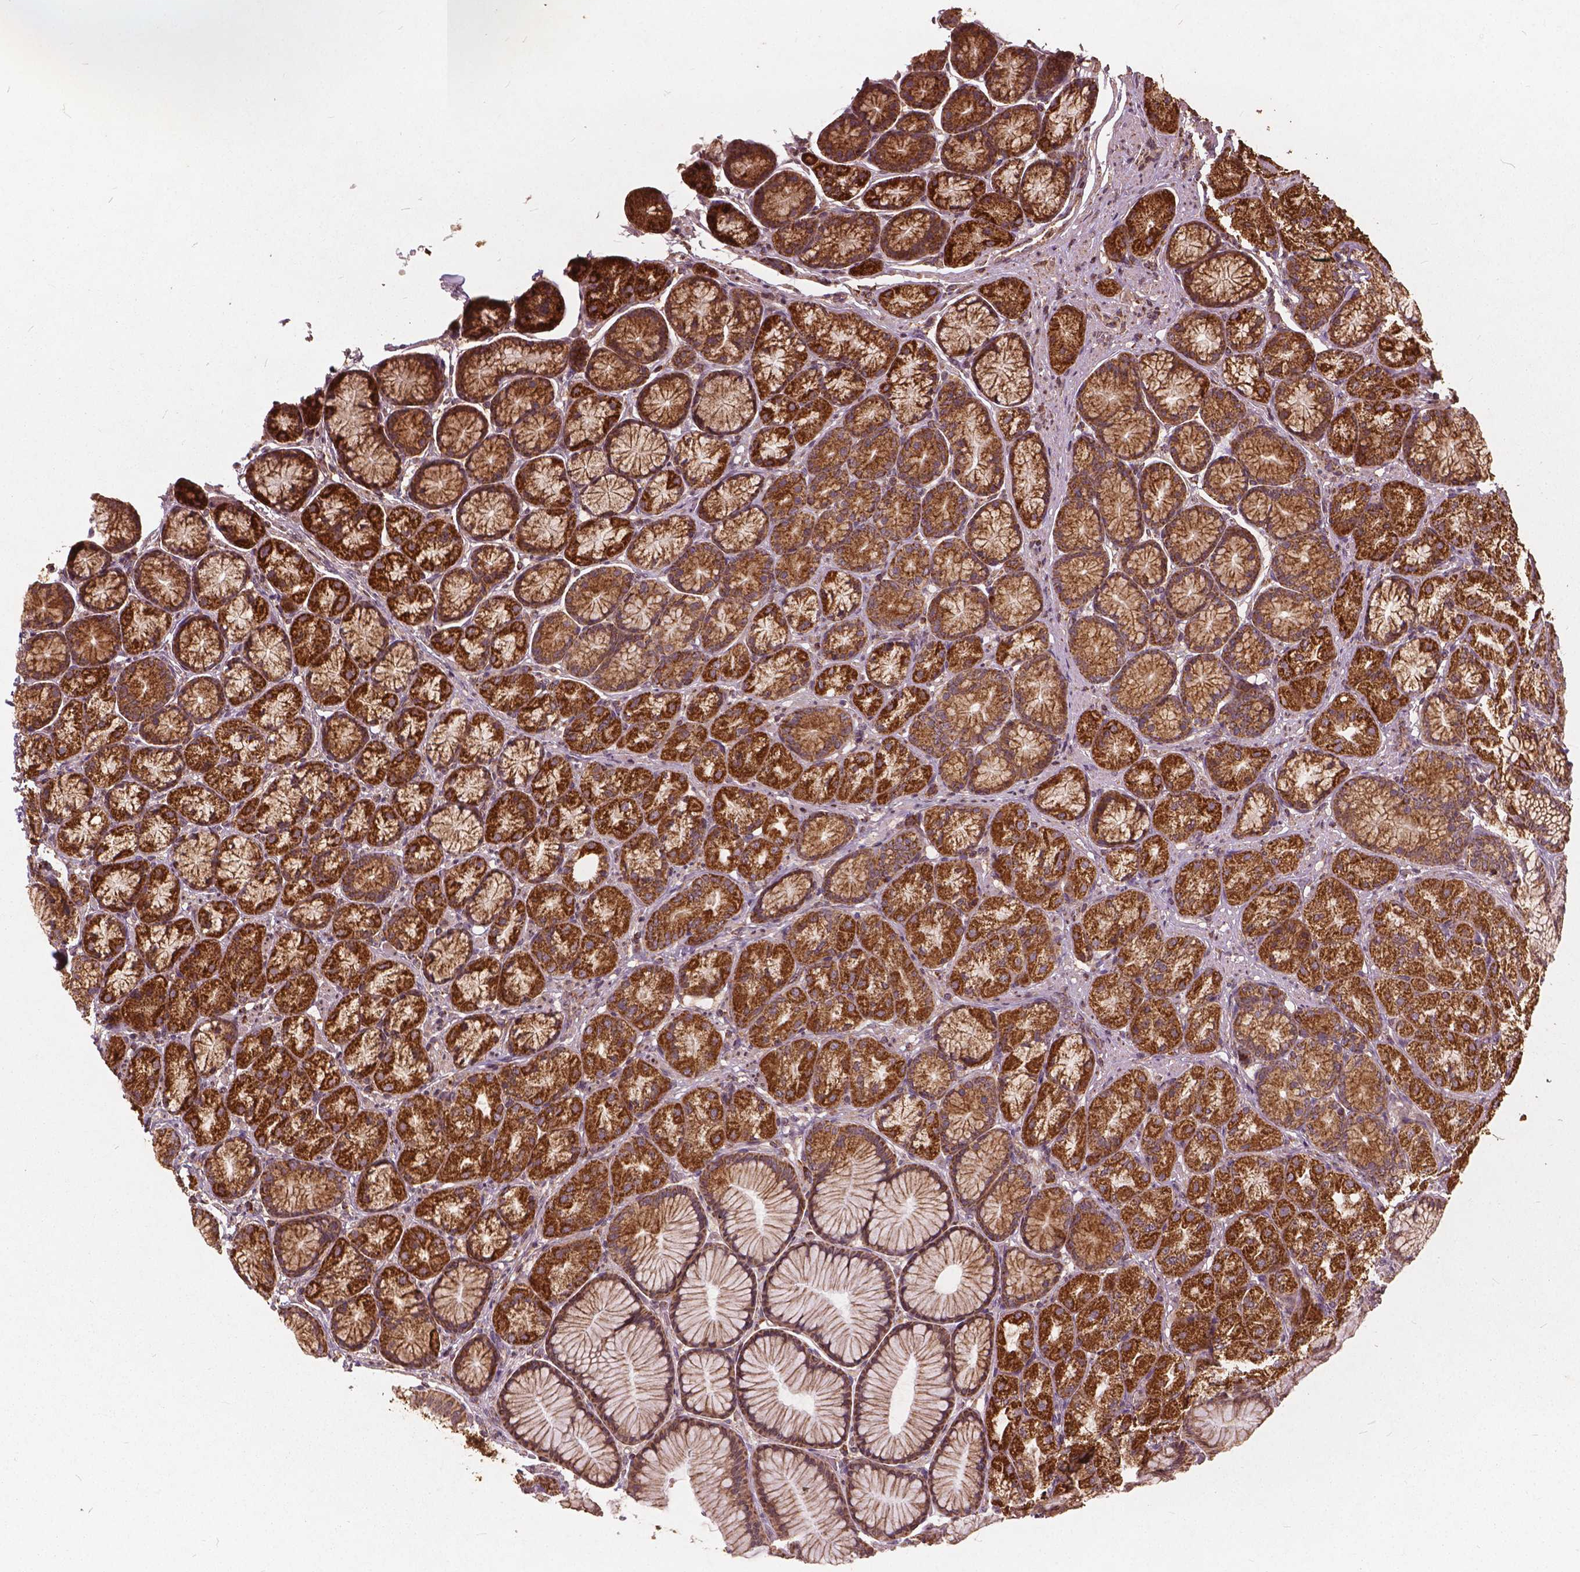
{"staining": {"intensity": "strong", "quantity": ">75%", "location": "cytoplasmic/membranous"}, "tissue": "stomach", "cell_type": "Glandular cells", "image_type": "normal", "snomed": [{"axis": "morphology", "description": "Normal tissue, NOS"}, {"axis": "morphology", "description": "Adenocarcinoma, NOS"}, {"axis": "morphology", "description": "Adenocarcinoma, High grade"}, {"axis": "topography", "description": "Stomach, upper"}, {"axis": "topography", "description": "Stomach"}], "caption": "Immunohistochemistry (IHC) of benign stomach exhibits high levels of strong cytoplasmic/membranous positivity in about >75% of glandular cells. (Brightfield microscopy of DAB IHC at high magnification).", "gene": "UBXN2A", "patient": {"sex": "female", "age": 65}}